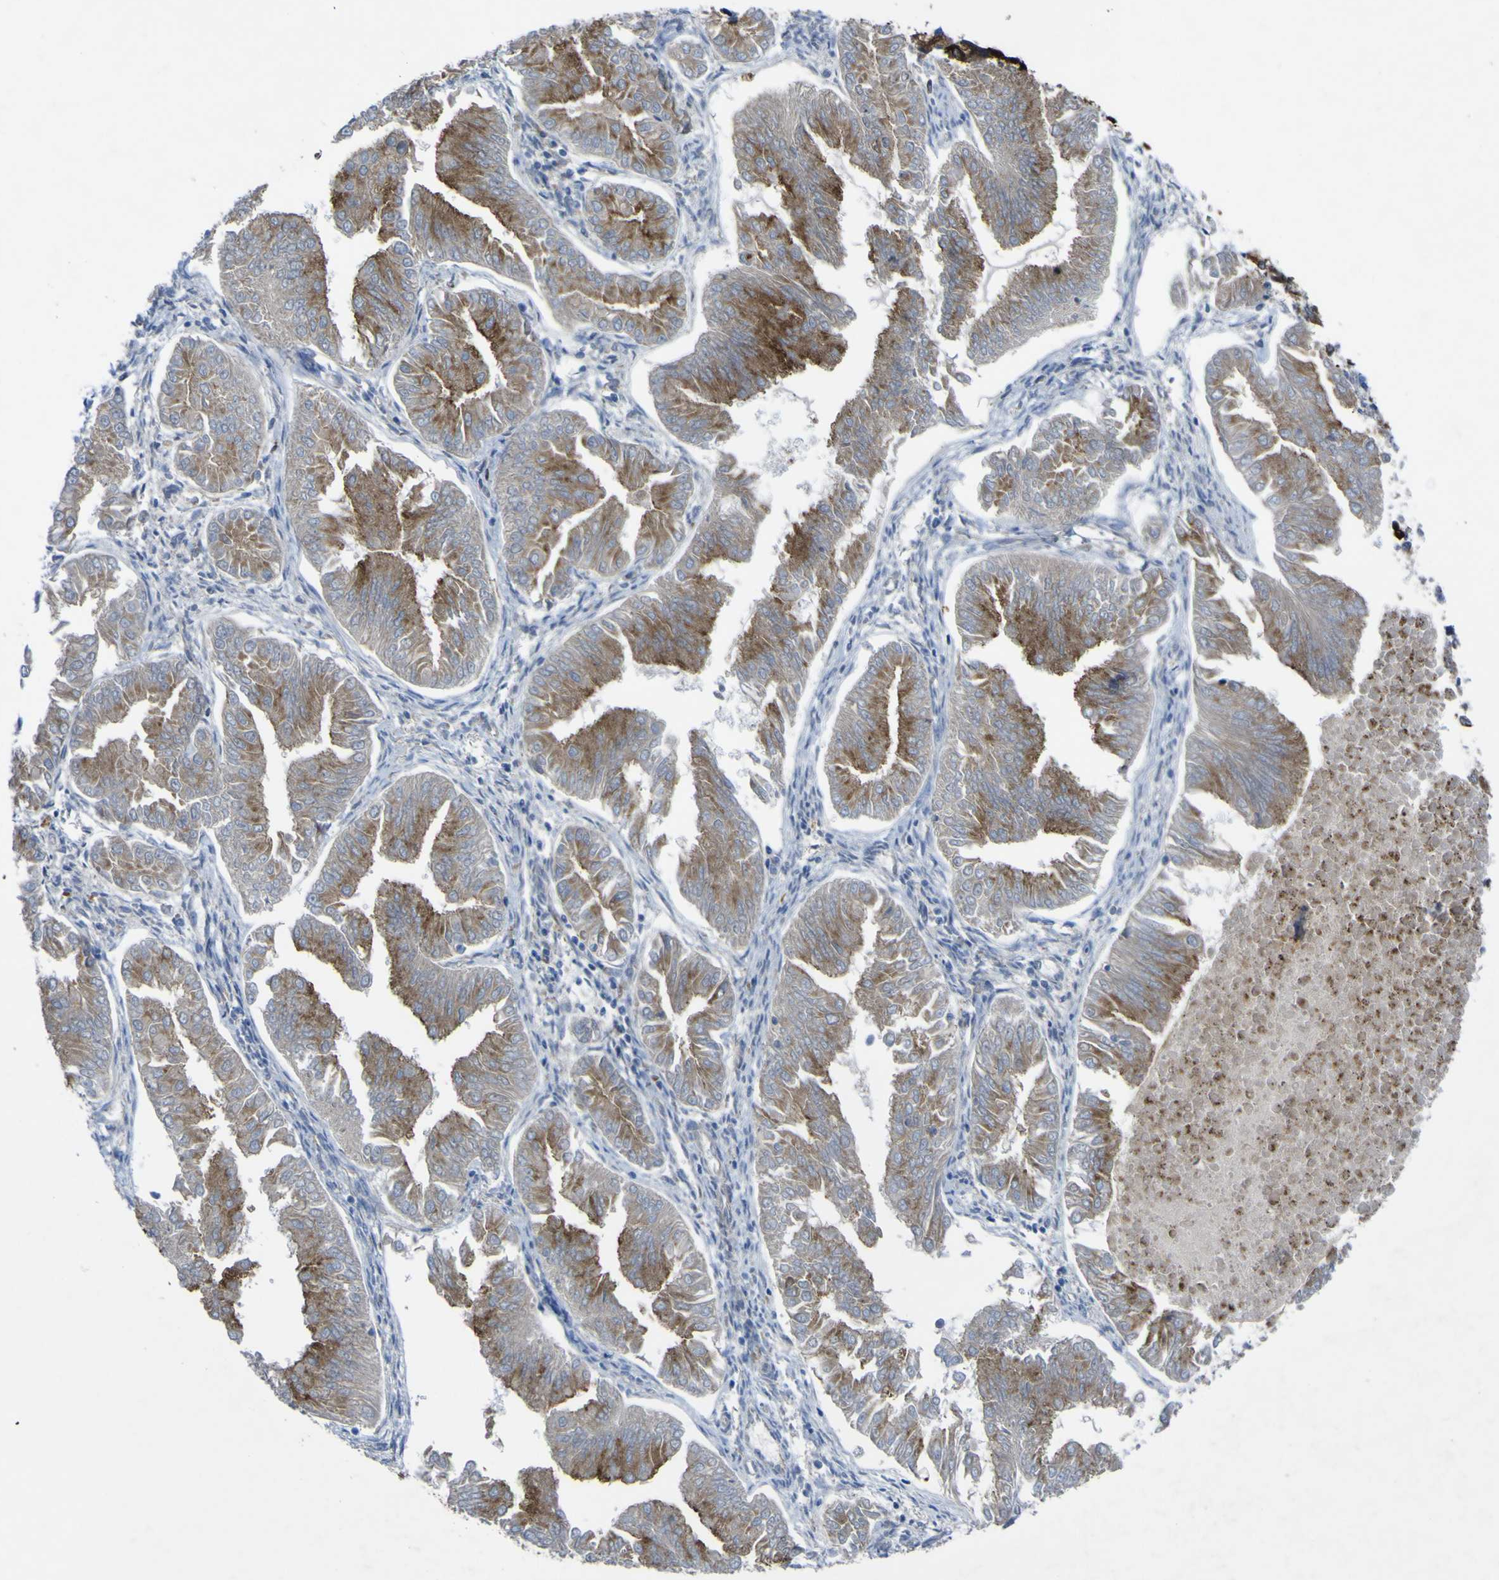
{"staining": {"intensity": "moderate", "quantity": ">75%", "location": "cytoplasmic/membranous"}, "tissue": "endometrial cancer", "cell_type": "Tumor cells", "image_type": "cancer", "snomed": [{"axis": "morphology", "description": "Adenocarcinoma, NOS"}, {"axis": "topography", "description": "Endometrium"}], "caption": "Tumor cells exhibit medium levels of moderate cytoplasmic/membranous positivity in approximately >75% of cells in adenocarcinoma (endometrial).", "gene": "CST3", "patient": {"sex": "female", "age": 53}}